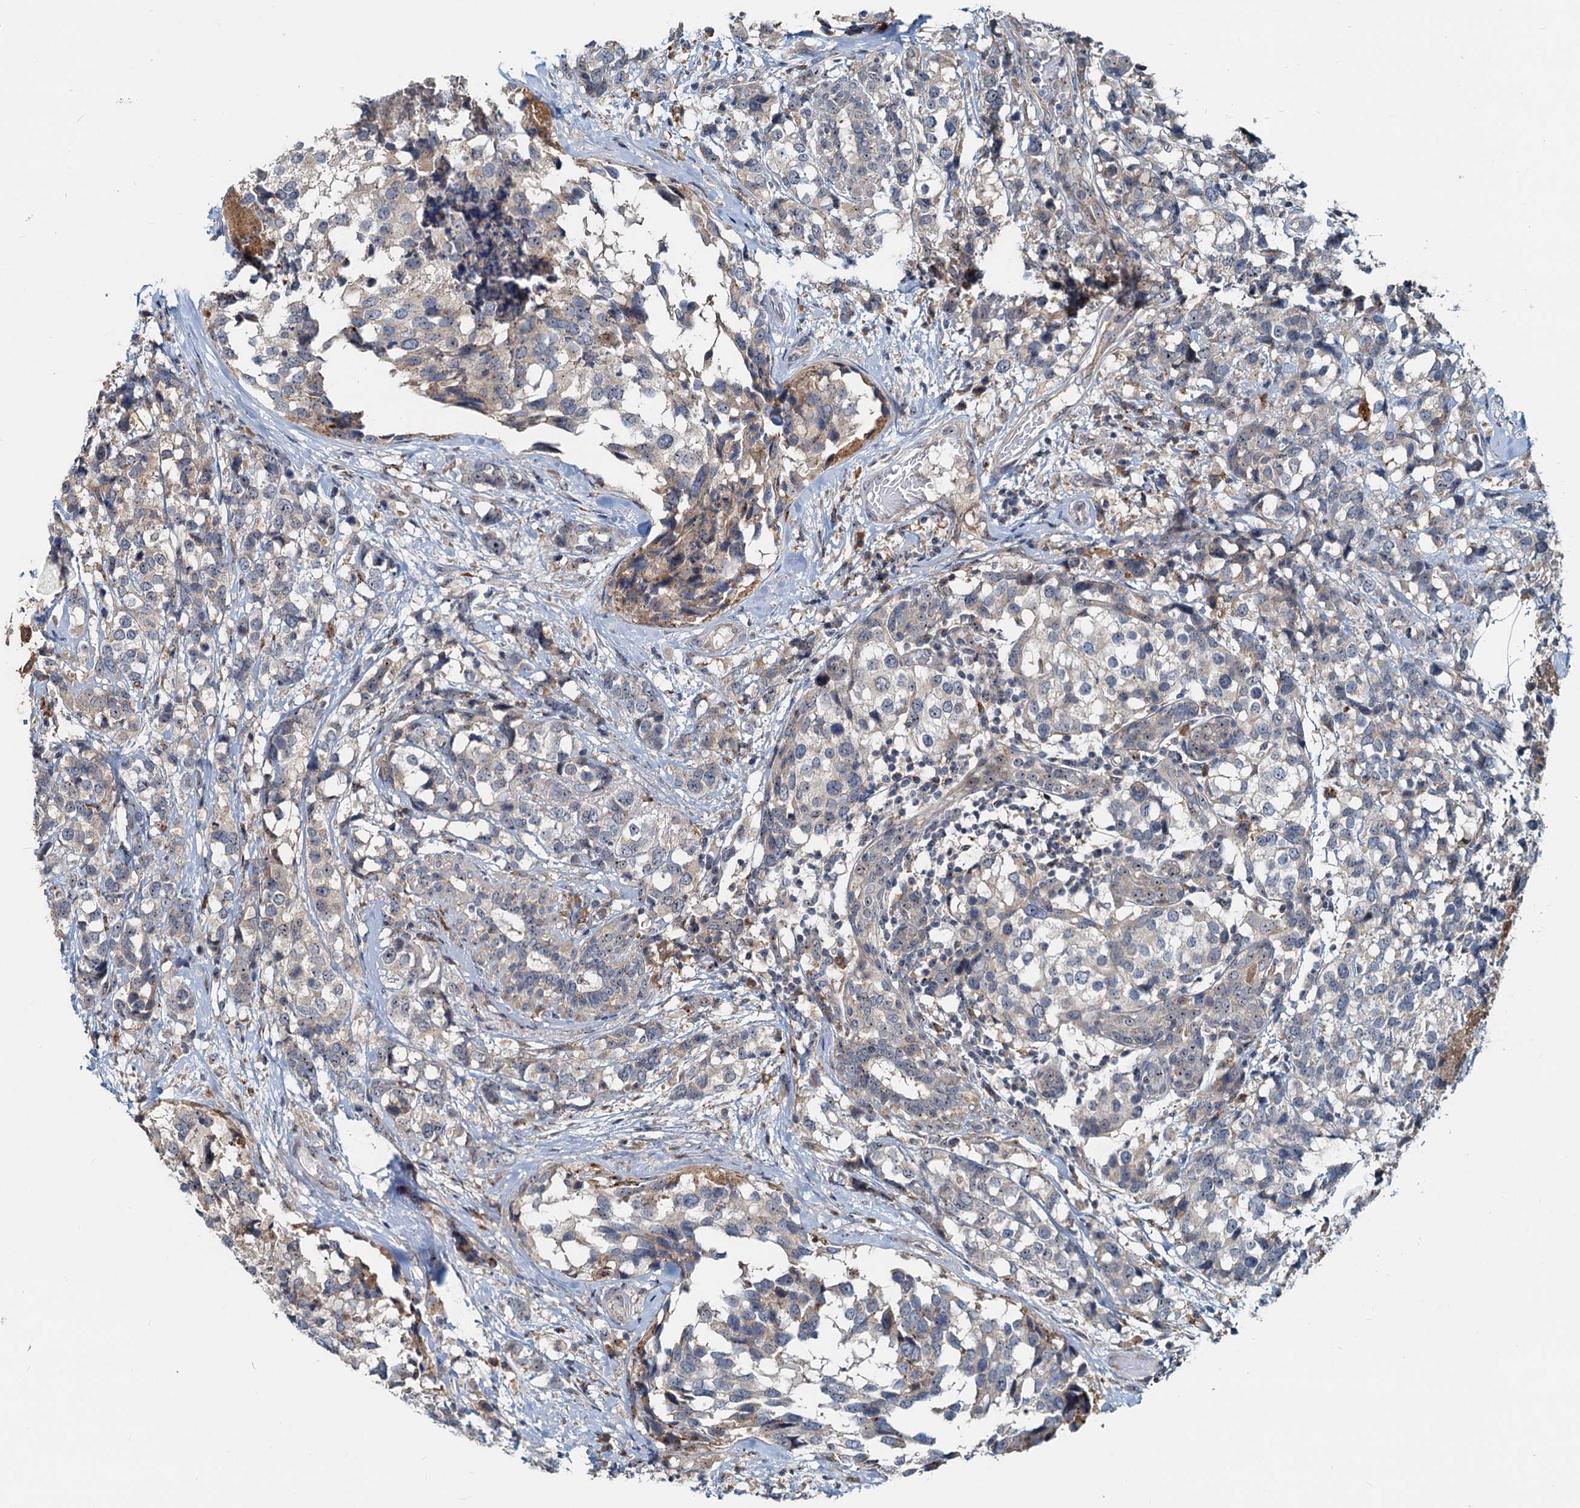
{"staining": {"intensity": "negative", "quantity": "none", "location": "none"}, "tissue": "breast cancer", "cell_type": "Tumor cells", "image_type": "cancer", "snomed": [{"axis": "morphology", "description": "Lobular carcinoma"}, {"axis": "topography", "description": "Breast"}], "caption": "Micrograph shows no significant protein expression in tumor cells of breast lobular carcinoma.", "gene": "RGS7BP", "patient": {"sex": "female", "age": 59}}